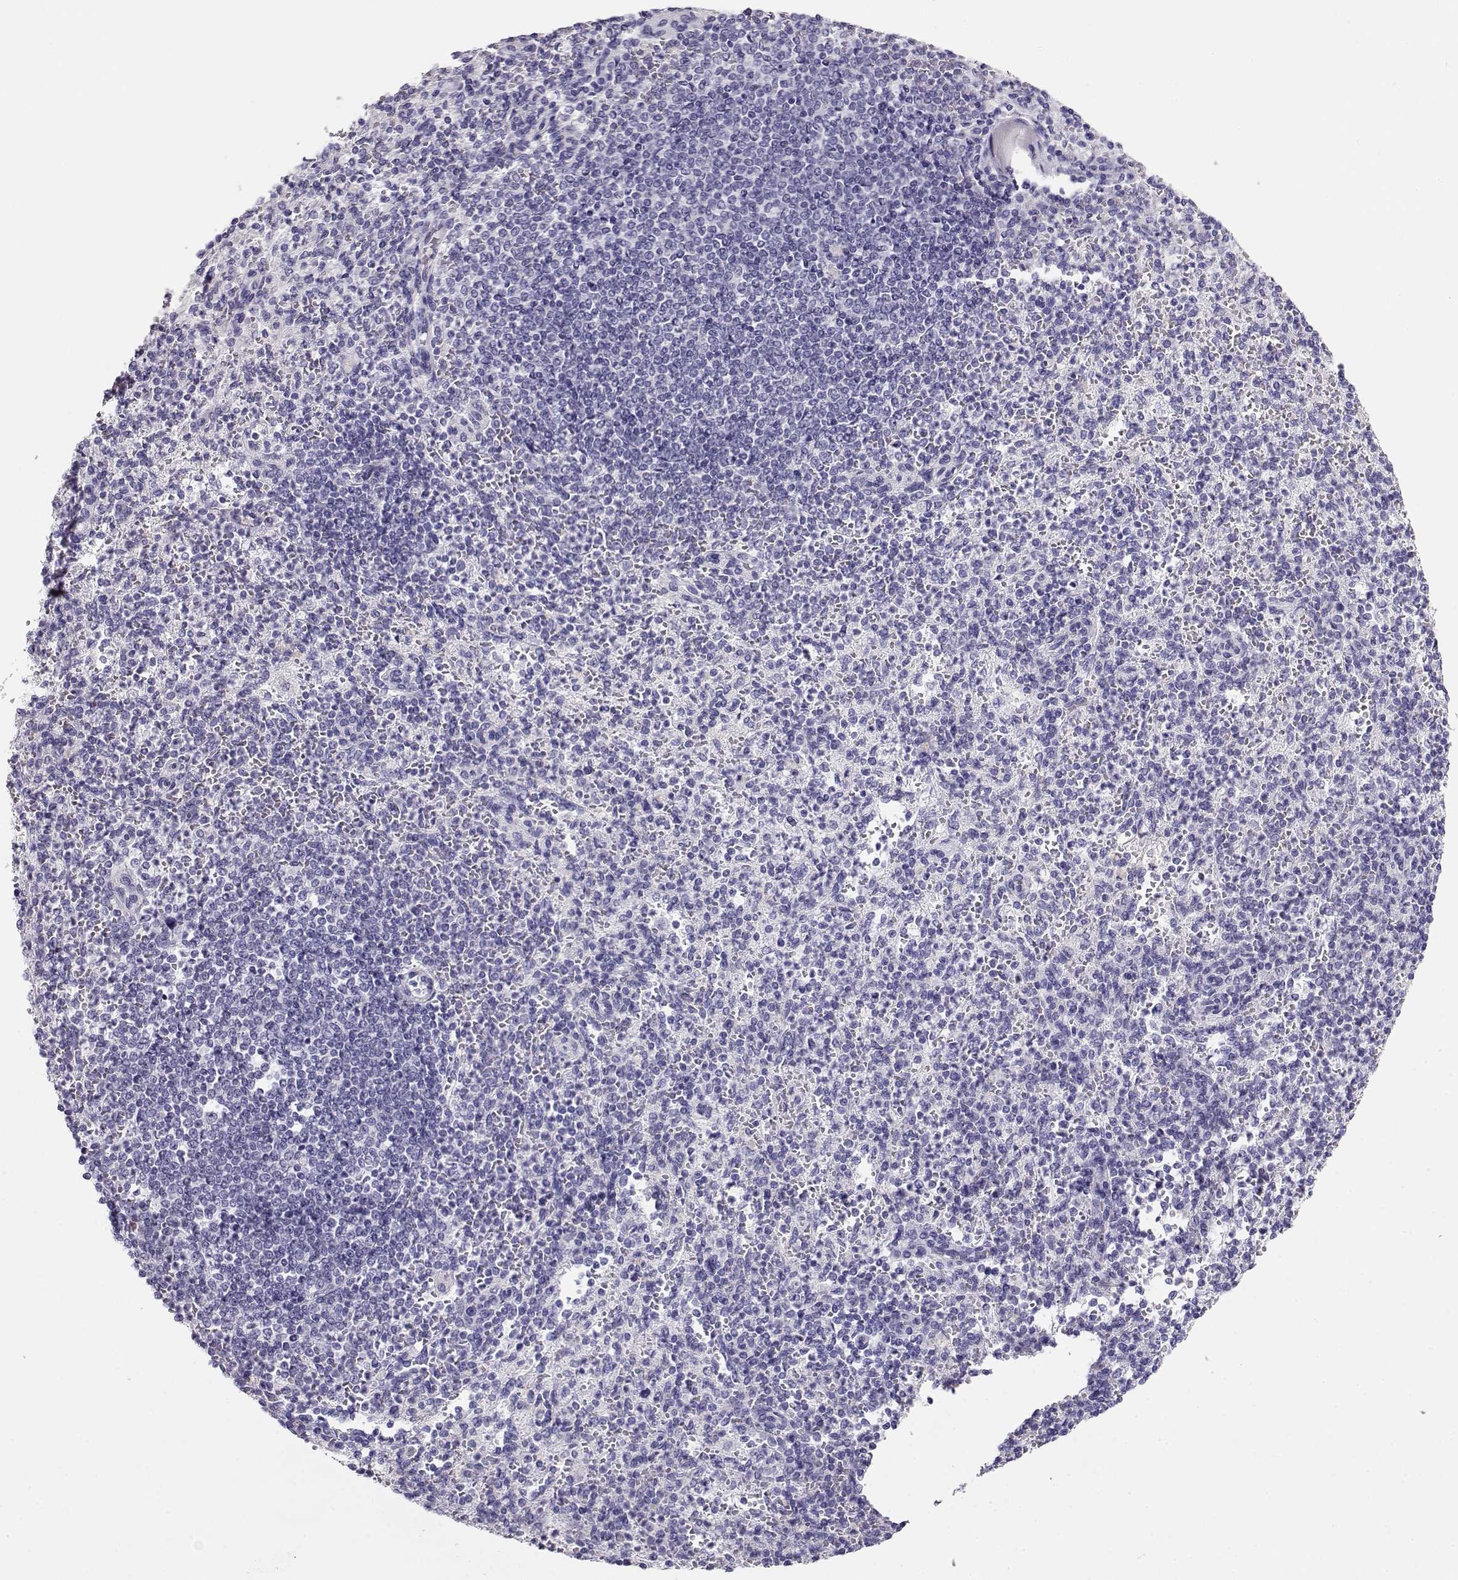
{"staining": {"intensity": "negative", "quantity": "none", "location": "none"}, "tissue": "spleen", "cell_type": "Cells in red pulp", "image_type": "normal", "snomed": [{"axis": "morphology", "description": "Normal tissue, NOS"}, {"axis": "topography", "description": "Spleen"}], "caption": "This micrograph is of unremarkable spleen stained with immunohistochemistry to label a protein in brown with the nuclei are counter-stained blue. There is no positivity in cells in red pulp.", "gene": "CRX", "patient": {"sex": "female", "age": 74}}